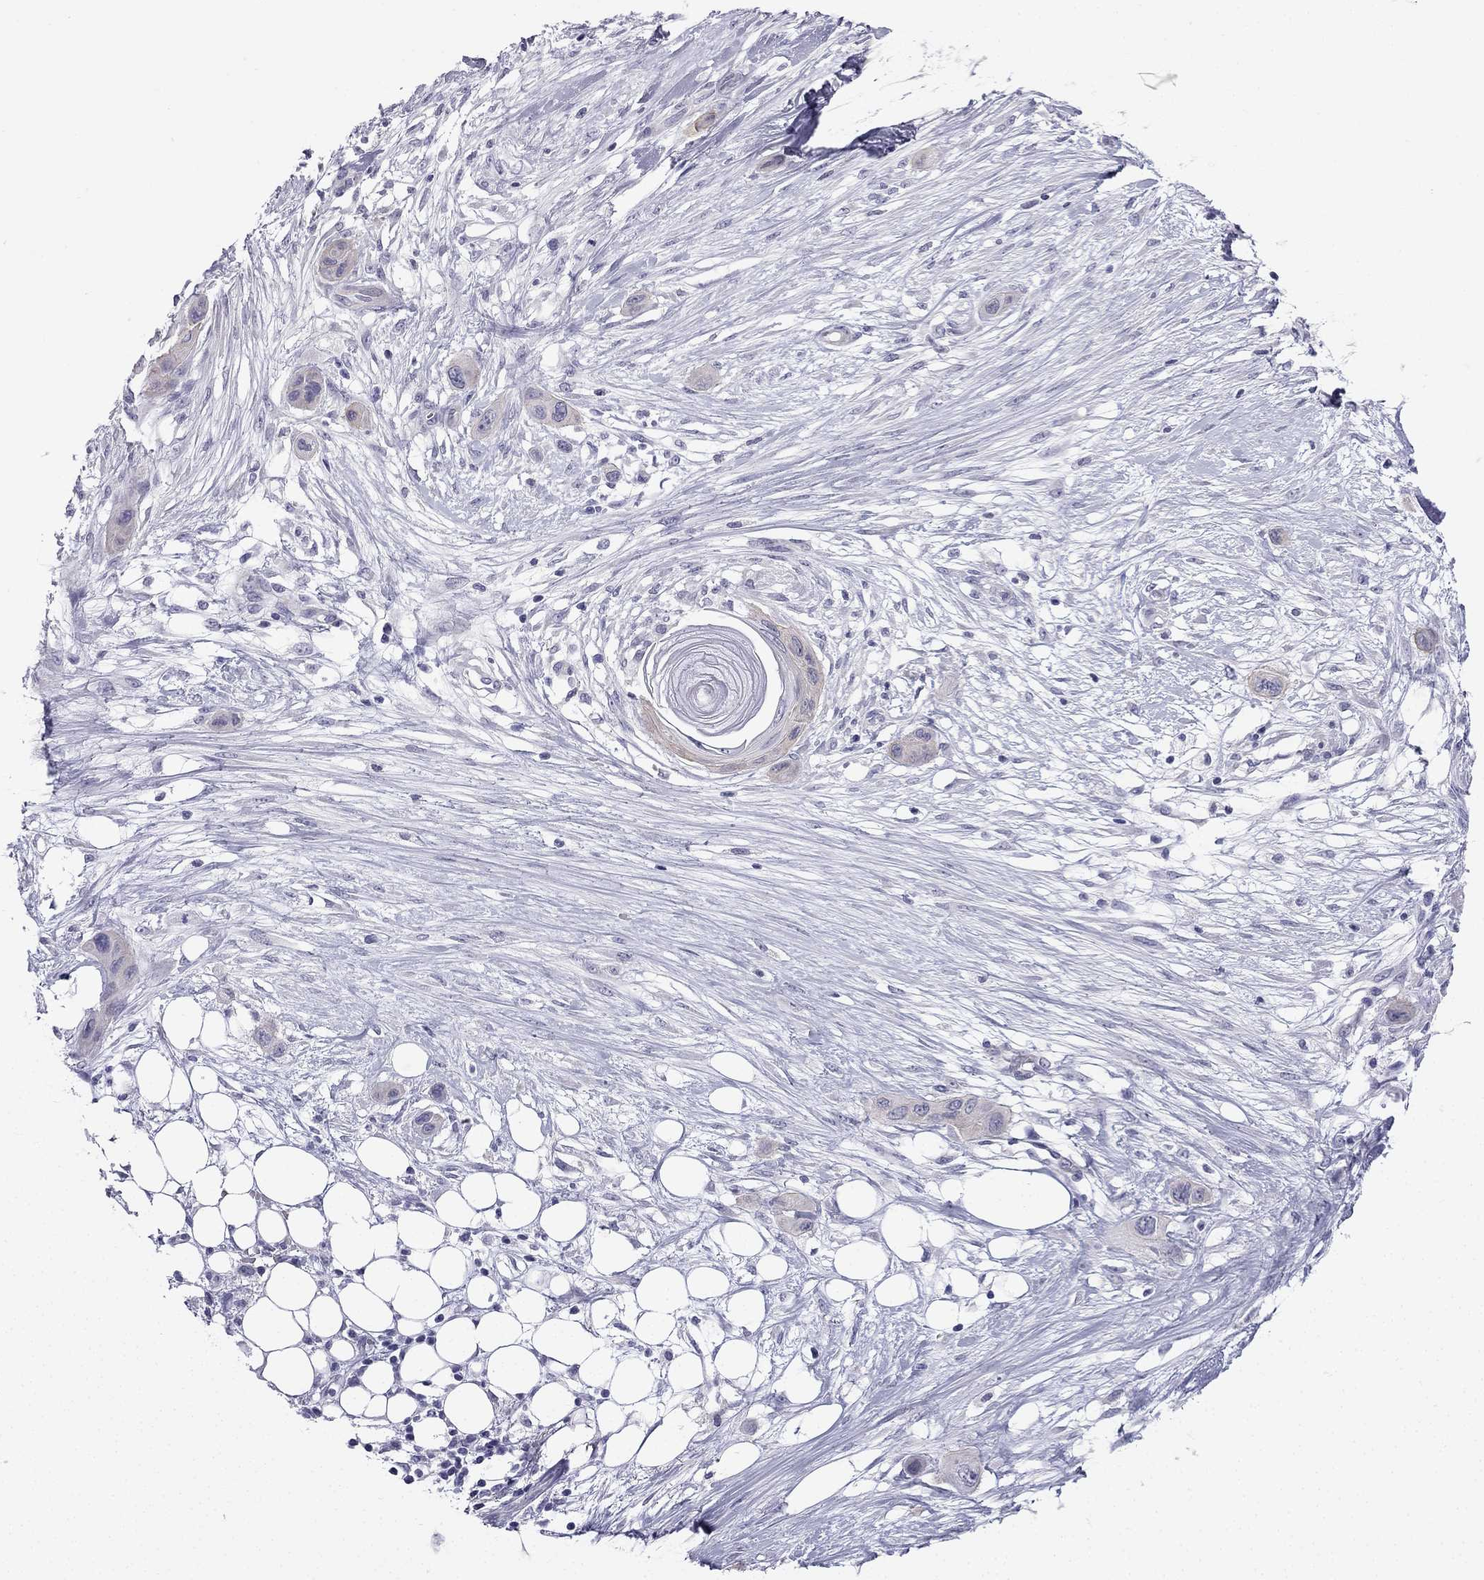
{"staining": {"intensity": "weak", "quantity": "<25%", "location": "cytoplasmic/membranous"}, "tissue": "skin cancer", "cell_type": "Tumor cells", "image_type": "cancer", "snomed": [{"axis": "morphology", "description": "Squamous cell carcinoma, NOS"}, {"axis": "topography", "description": "Skin"}], "caption": "Tumor cells are negative for protein expression in human skin squamous cell carcinoma.", "gene": "CFAP53", "patient": {"sex": "male", "age": 79}}